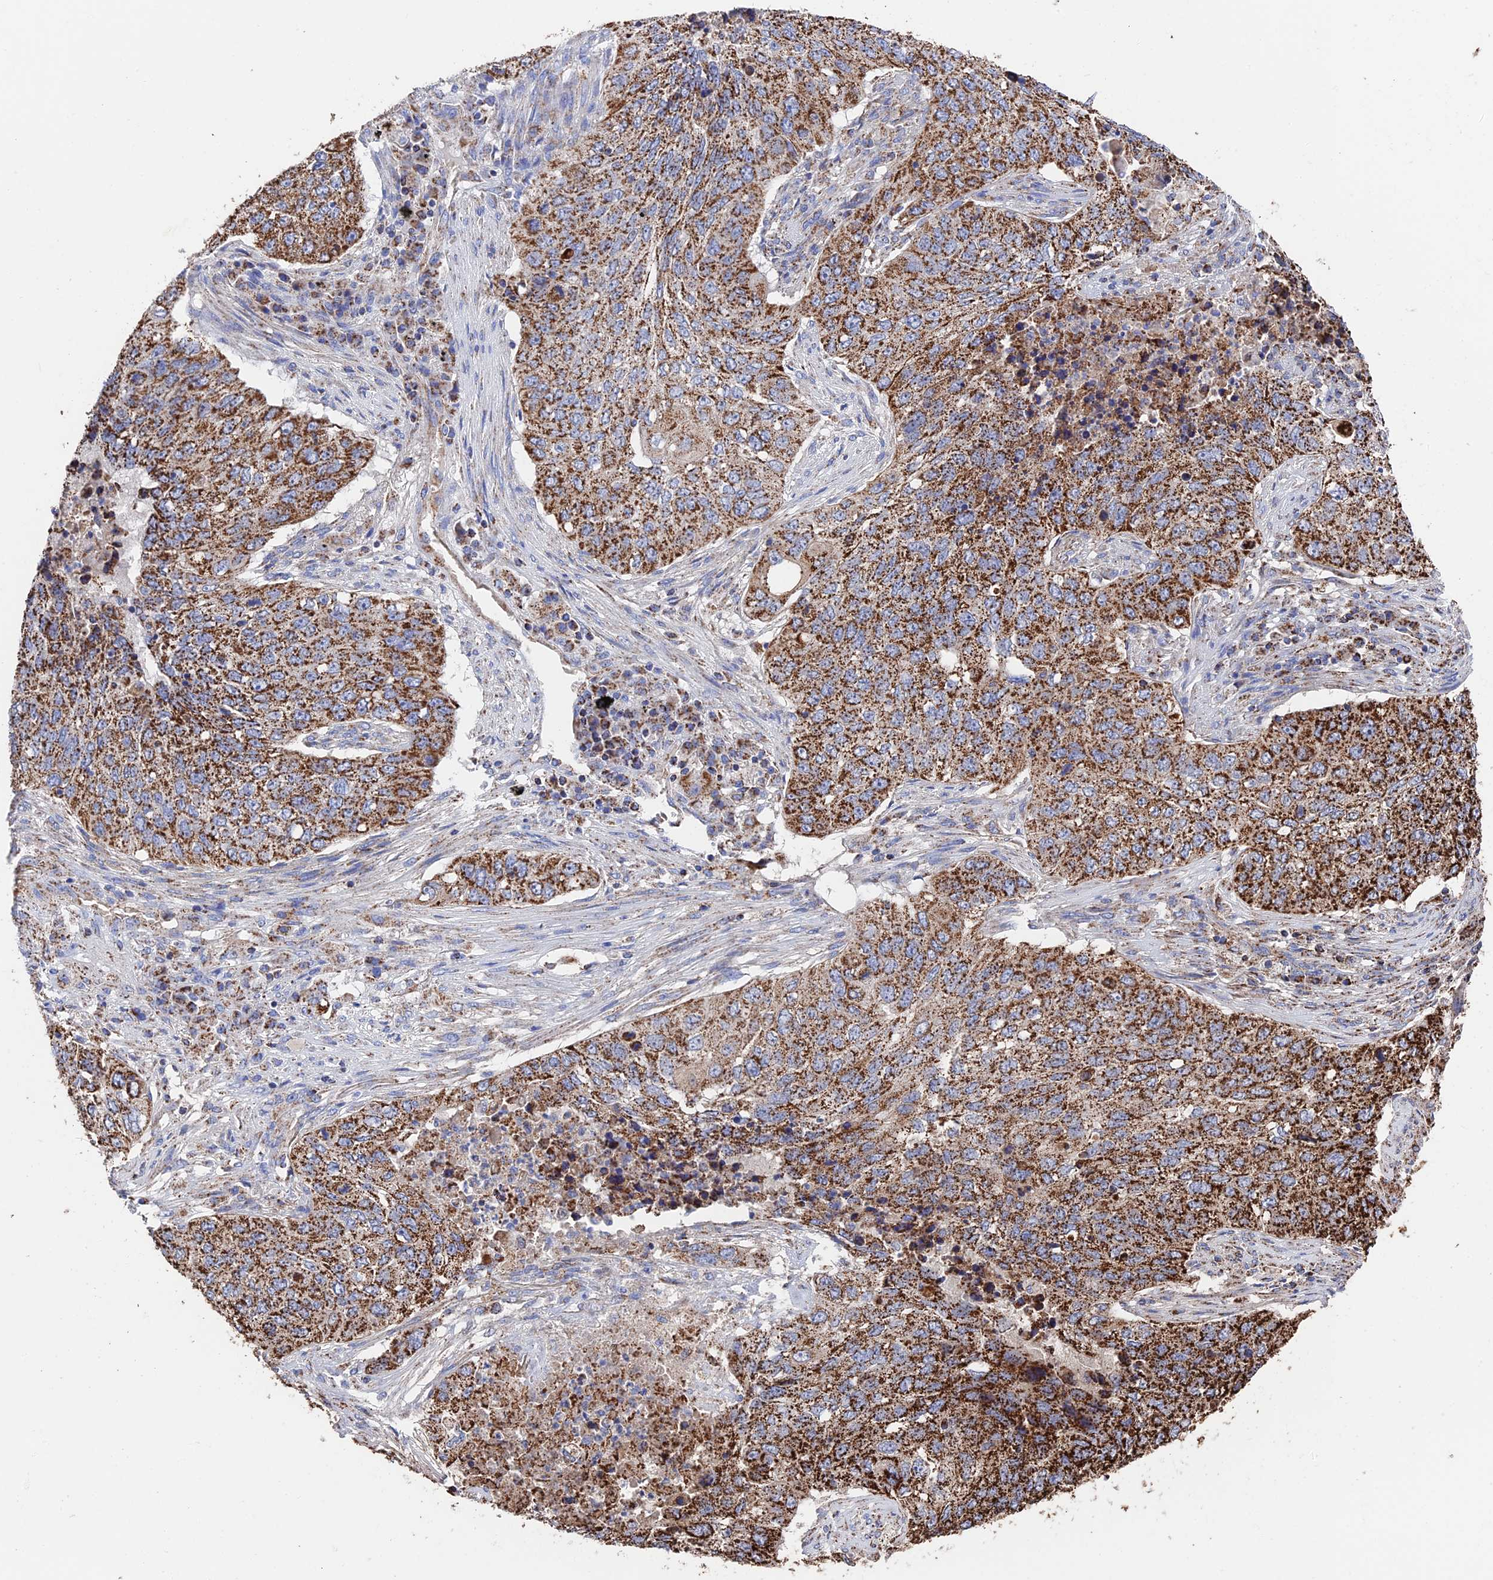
{"staining": {"intensity": "strong", "quantity": ">75%", "location": "cytoplasmic/membranous"}, "tissue": "lung cancer", "cell_type": "Tumor cells", "image_type": "cancer", "snomed": [{"axis": "morphology", "description": "Squamous cell carcinoma, NOS"}, {"axis": "topography", "description": "Lung"}], "caption": "Protein expression analysis of human lung cancer (squamous cell carcinoma) reveals strong cytoplasmic/membranous staining in about >75% of tumor cells.", "gene": "HAUS8", "patient": {"sex": "female", "age": 63}}